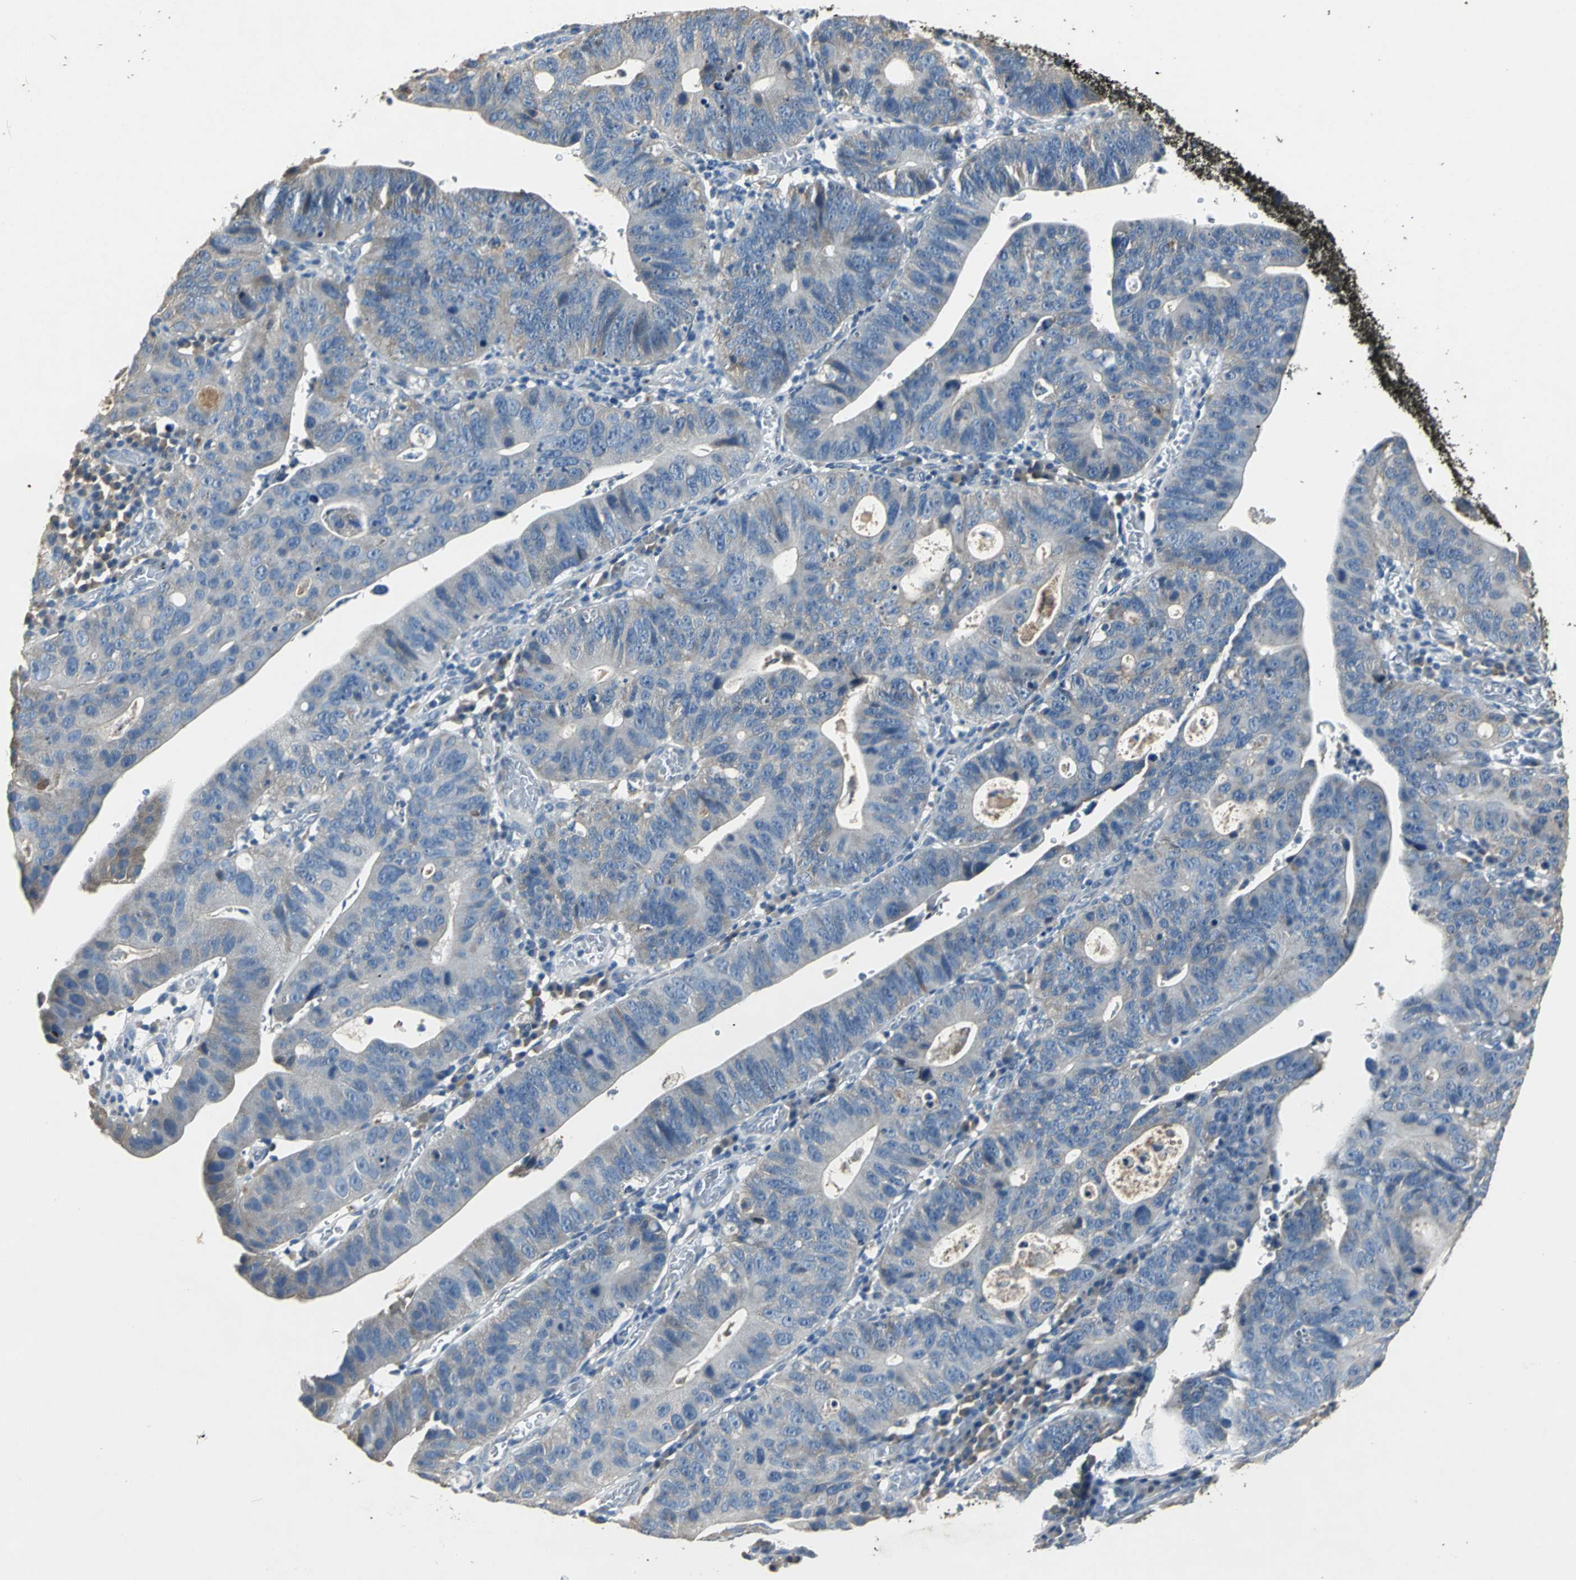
{"staining": {"intensity": "weak", "quantity": ">75%", "location": "cytoplasmic/membranous"}, "tissue": "stomach cancer", "cell_type": "Tumor cells", "image_type": "cancer", "snomed": [{"axis": "morphology", "description": "Adenocarcinoma, NOS"}, {"axis": "topography", "description": "Stomach"}], "caption": "Brown immunohistochemical staining in human adenocarcinoma (stomach) reveals weak cytoplasmic/membranous positivity in about >75% of tumor cells. Nuclei are stained in blue.", "gene": "OCLN", "patient": {"sex": "male", "age": 59}}